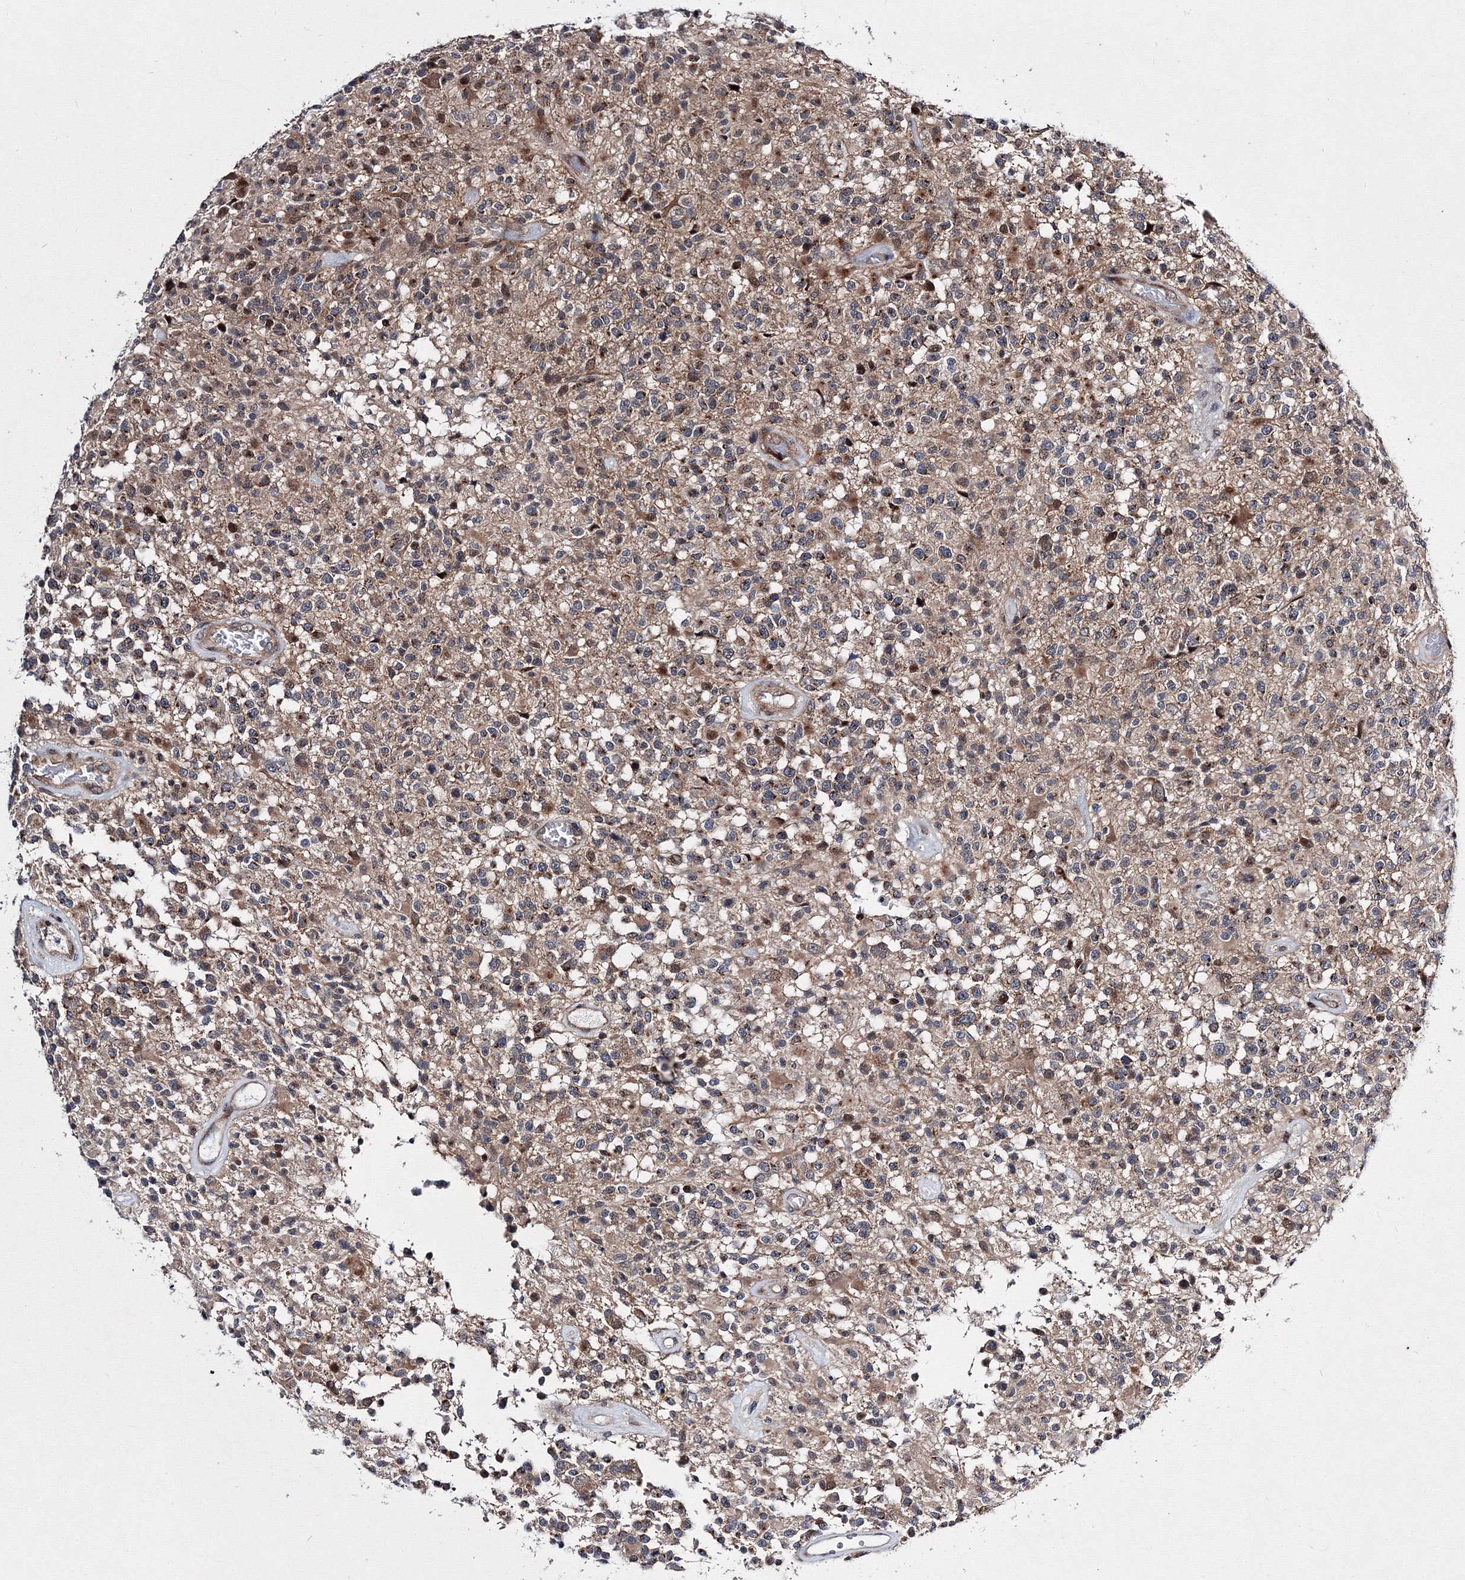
{"staining": {"intensity": "moderate", "quantity": ">75%", "location": "cytoplasmic/membranous,nuclear"}, "tissue": "glioma", "cell_type": "Tumor cells", "image_type": "cancer", "snomed": [{"axis": "morphology", "description": "Glioma, malignant, High grade"}, {"axis": "morphology", "description": "Glioblastoma, NOS"}, {"axis": "topography", "description": "Brain"}], "caption": "Immunohistochemistry (IHC) staining of glioma, which displays medium levels of moderate cytoplasmic/membranous and nuclear positivity in about >75% of tumor cells indicating moderate cytoplasmic/membranous and nuclear protein expression. The staining was performed using DAB (3,3'-diaminobenzidine) (brown) for protein detection and nuclei were counterstained in hematoxylin (blue).", "gene": "GPN1", "patient": {"sex": "male", "age": 60}}